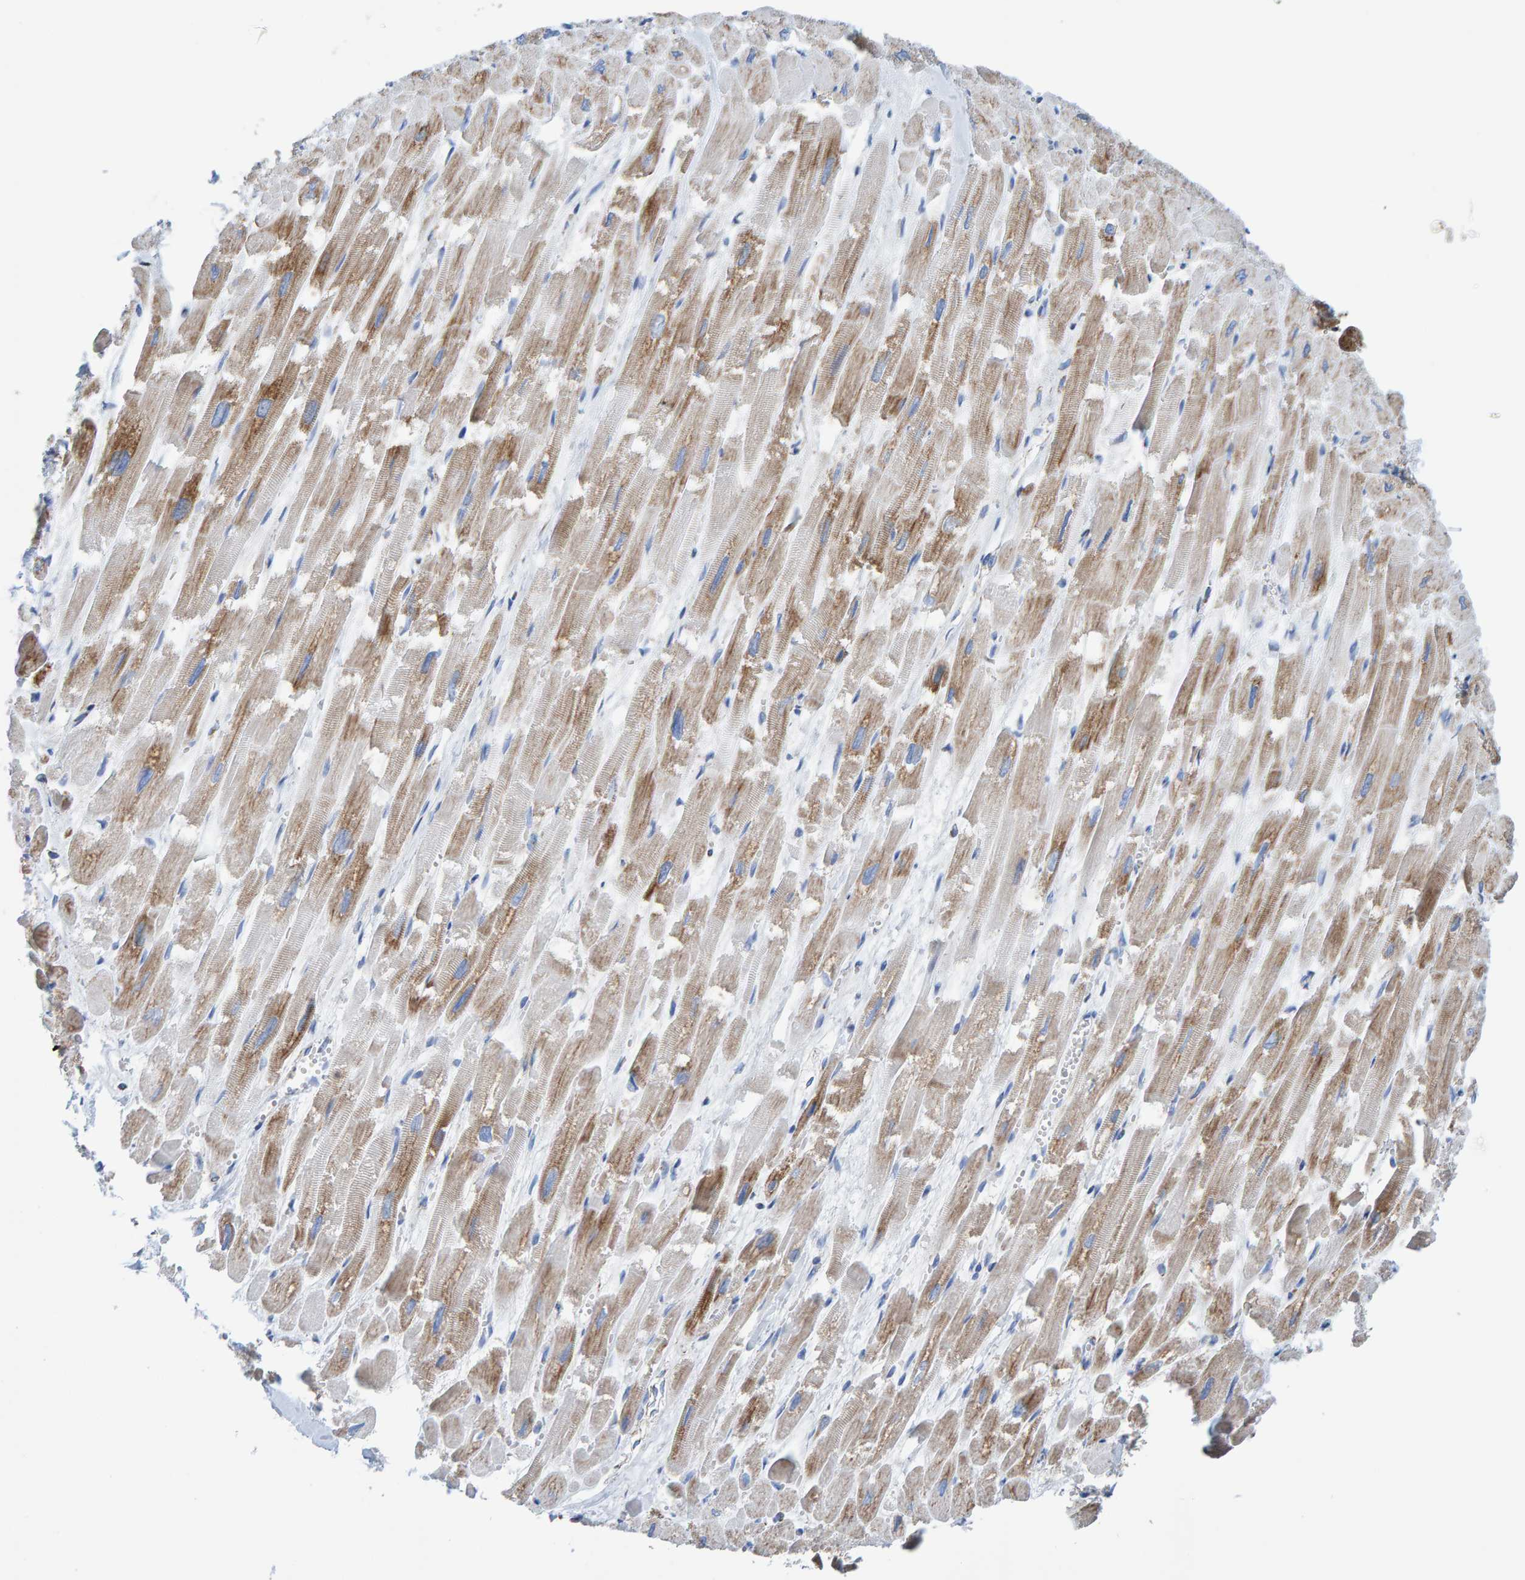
{"staining": {"intensity": "strong", "quantity": ">75%", "location": "cytoplasmic/membranous"}, "tissue": "heart muscle", "cell_type": "Cardiomyocytes", "image_type": "normal", "snomed": [{"axis": "morphology", "description": "Normal tissue, NOS"}, {"axis": "topography", "description": "Heart"}], "caption": "DAB immunohistochemical staining of benign heart muscle exhibits strong cytoplasmic/membranous protein expression in about >75% of cardiomyocytes.", "gene": "ENSG00000262660", "patient": {"sex": "male", "age": 54}}